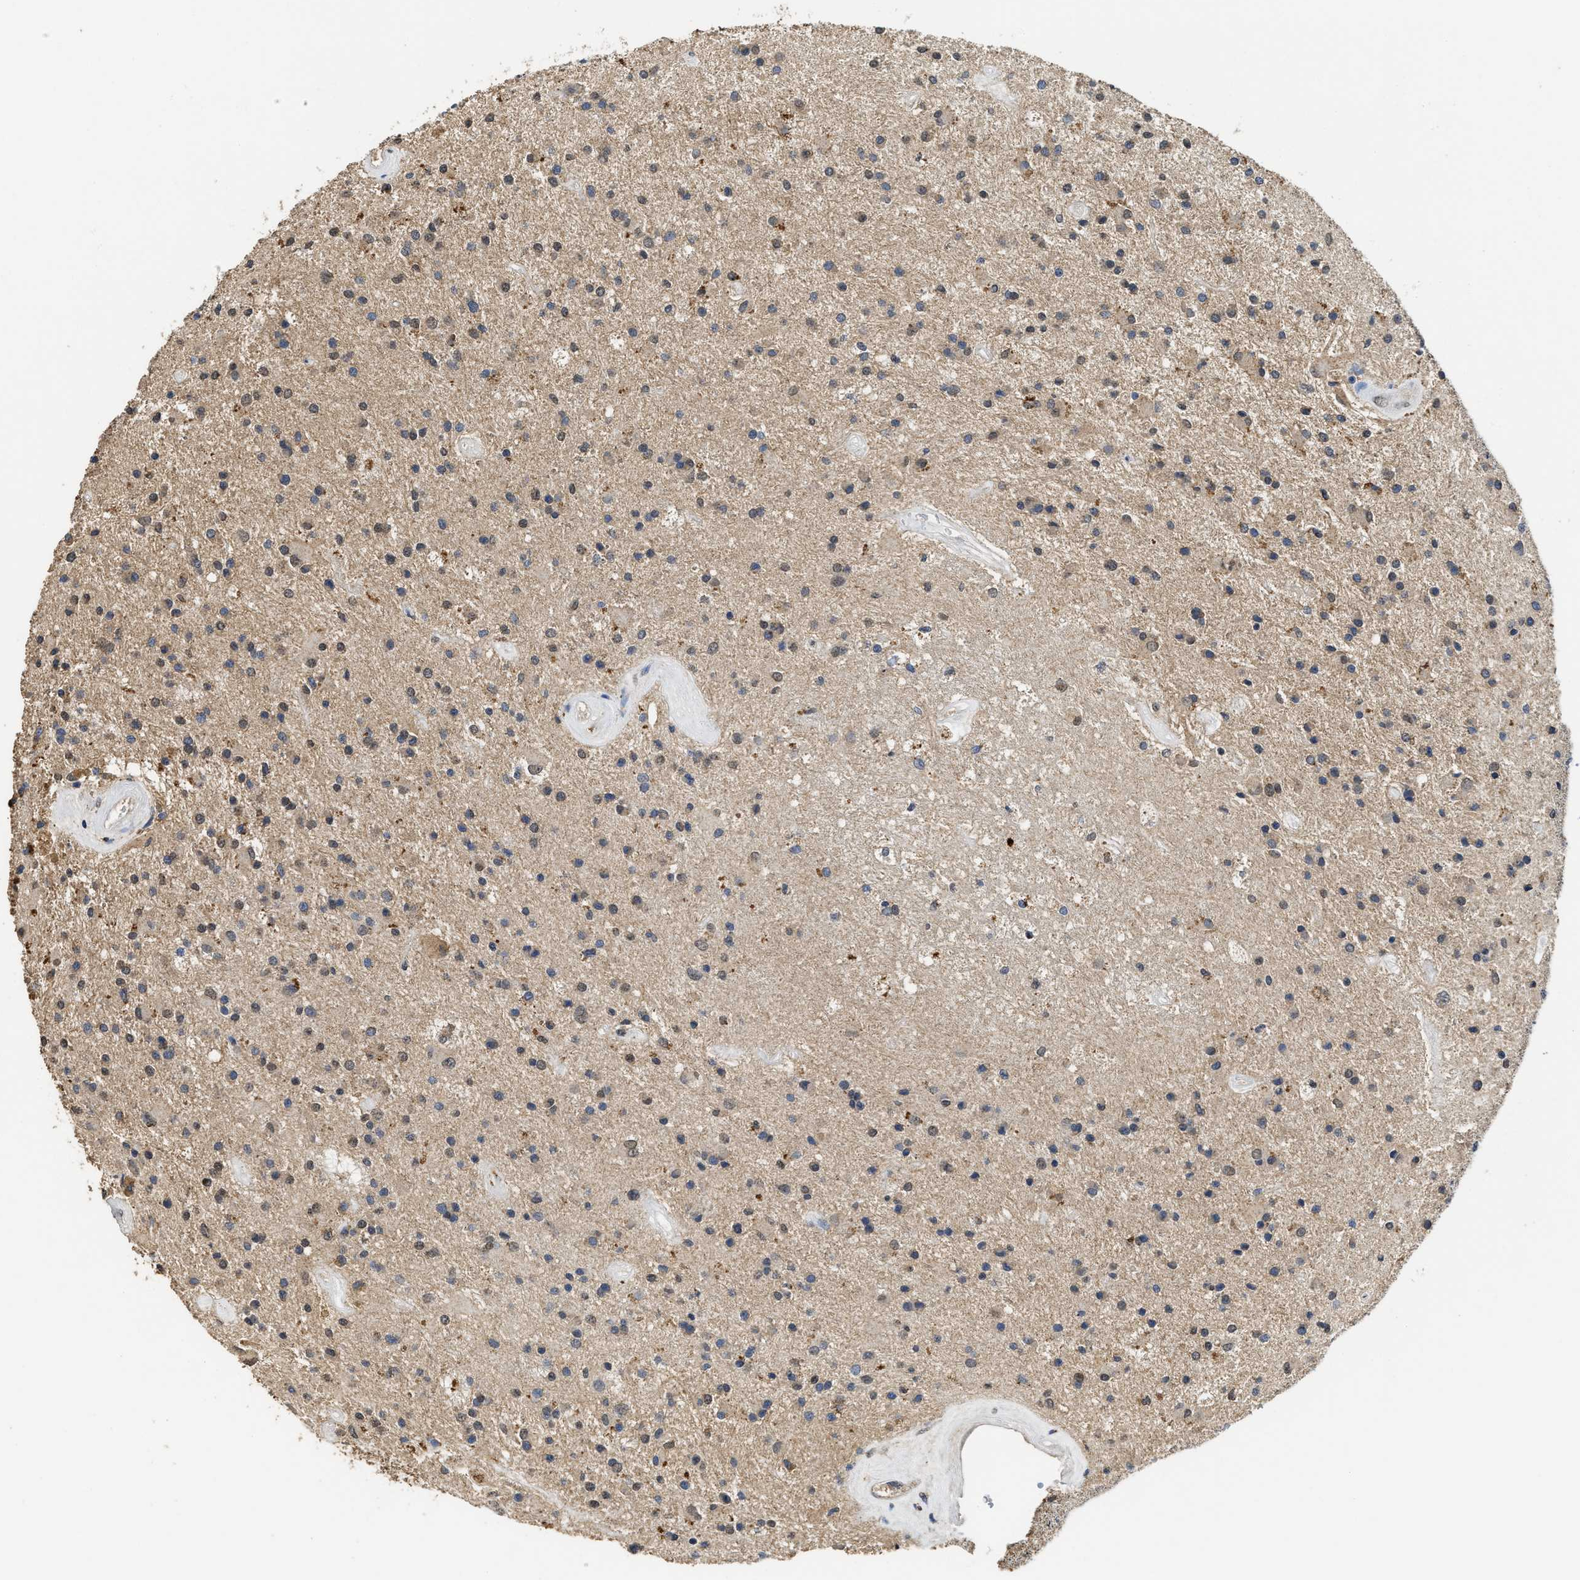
{"staining": {"intensity": "weak", "quantity": ">75%", "location": "cytoplasmic/membranous"}, "tissue": "glioma", "cell_type": "Tumor cells", "image_type": "cancer", "snomed": [{"axis": "morphology", "description": "Glioma, malignant, Low grade"}, {"axis": "topography", "description": "Brain"}], "caption": "Tumor cells demonstrate low levels of weak cytoplasmic/membranous staining in about >75% of cells in low-grade glioma (malignant).", "gene": "CTNNA1", "patient": {"sex": "male", "age": 58}}